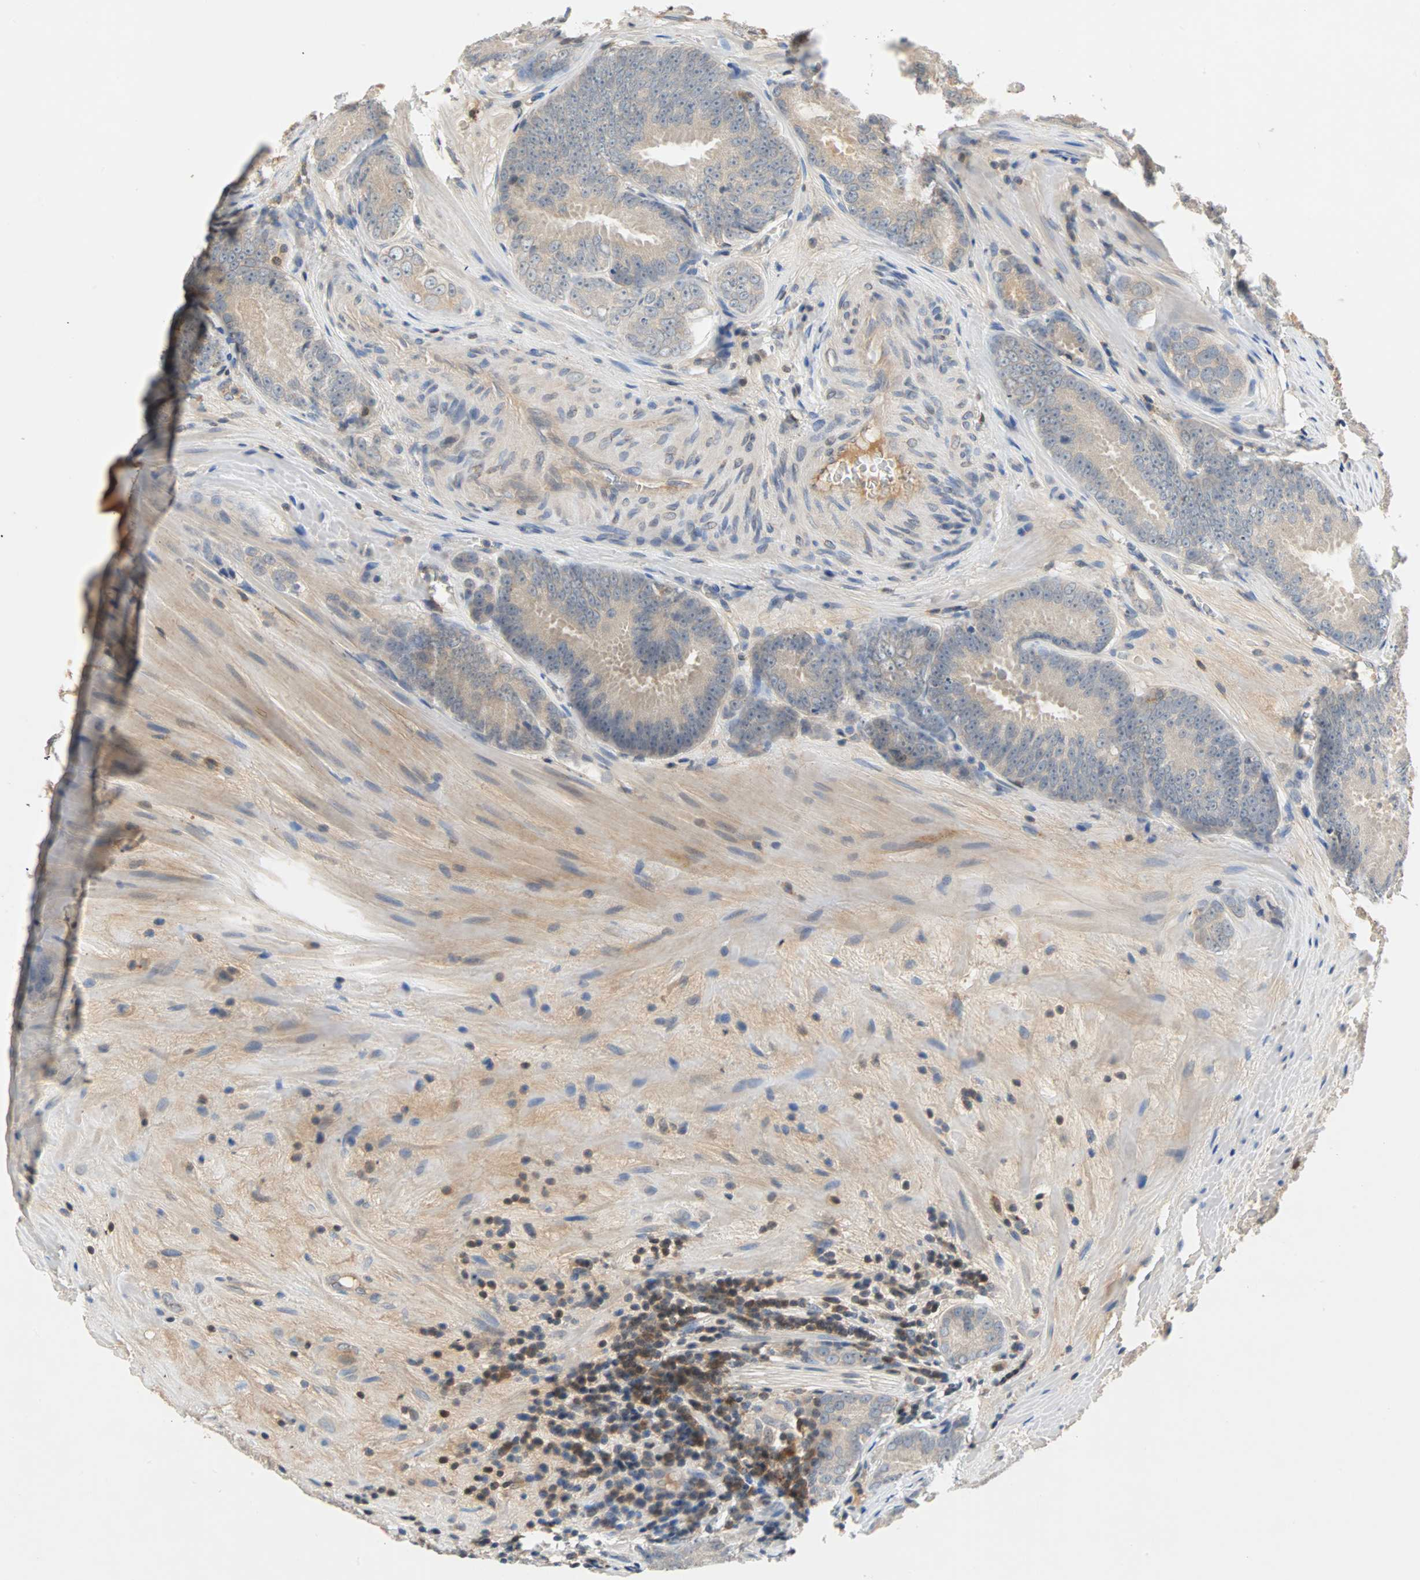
{"staining": {"intensity": "negative", "quantity": "none", "location": "none"}, "tissue": "prostate cancer", "cell_type": "Tumor cells", "image_type": "cancer", "snomed": [{"axis": "morphology", "description": "Adenocarcinoma, High grade"}, {"axis": "topography", "description": "Prostate"}], "caption": "This is a photomicrograph of IHC staining of high-grade adenocarcinoma (prostate), which shows no positivity in tumor cells. (DAB immunohistochemistry, high magnification).", "gene": "MAP4K1", "patient": {"sex": "male", "age": 64}}